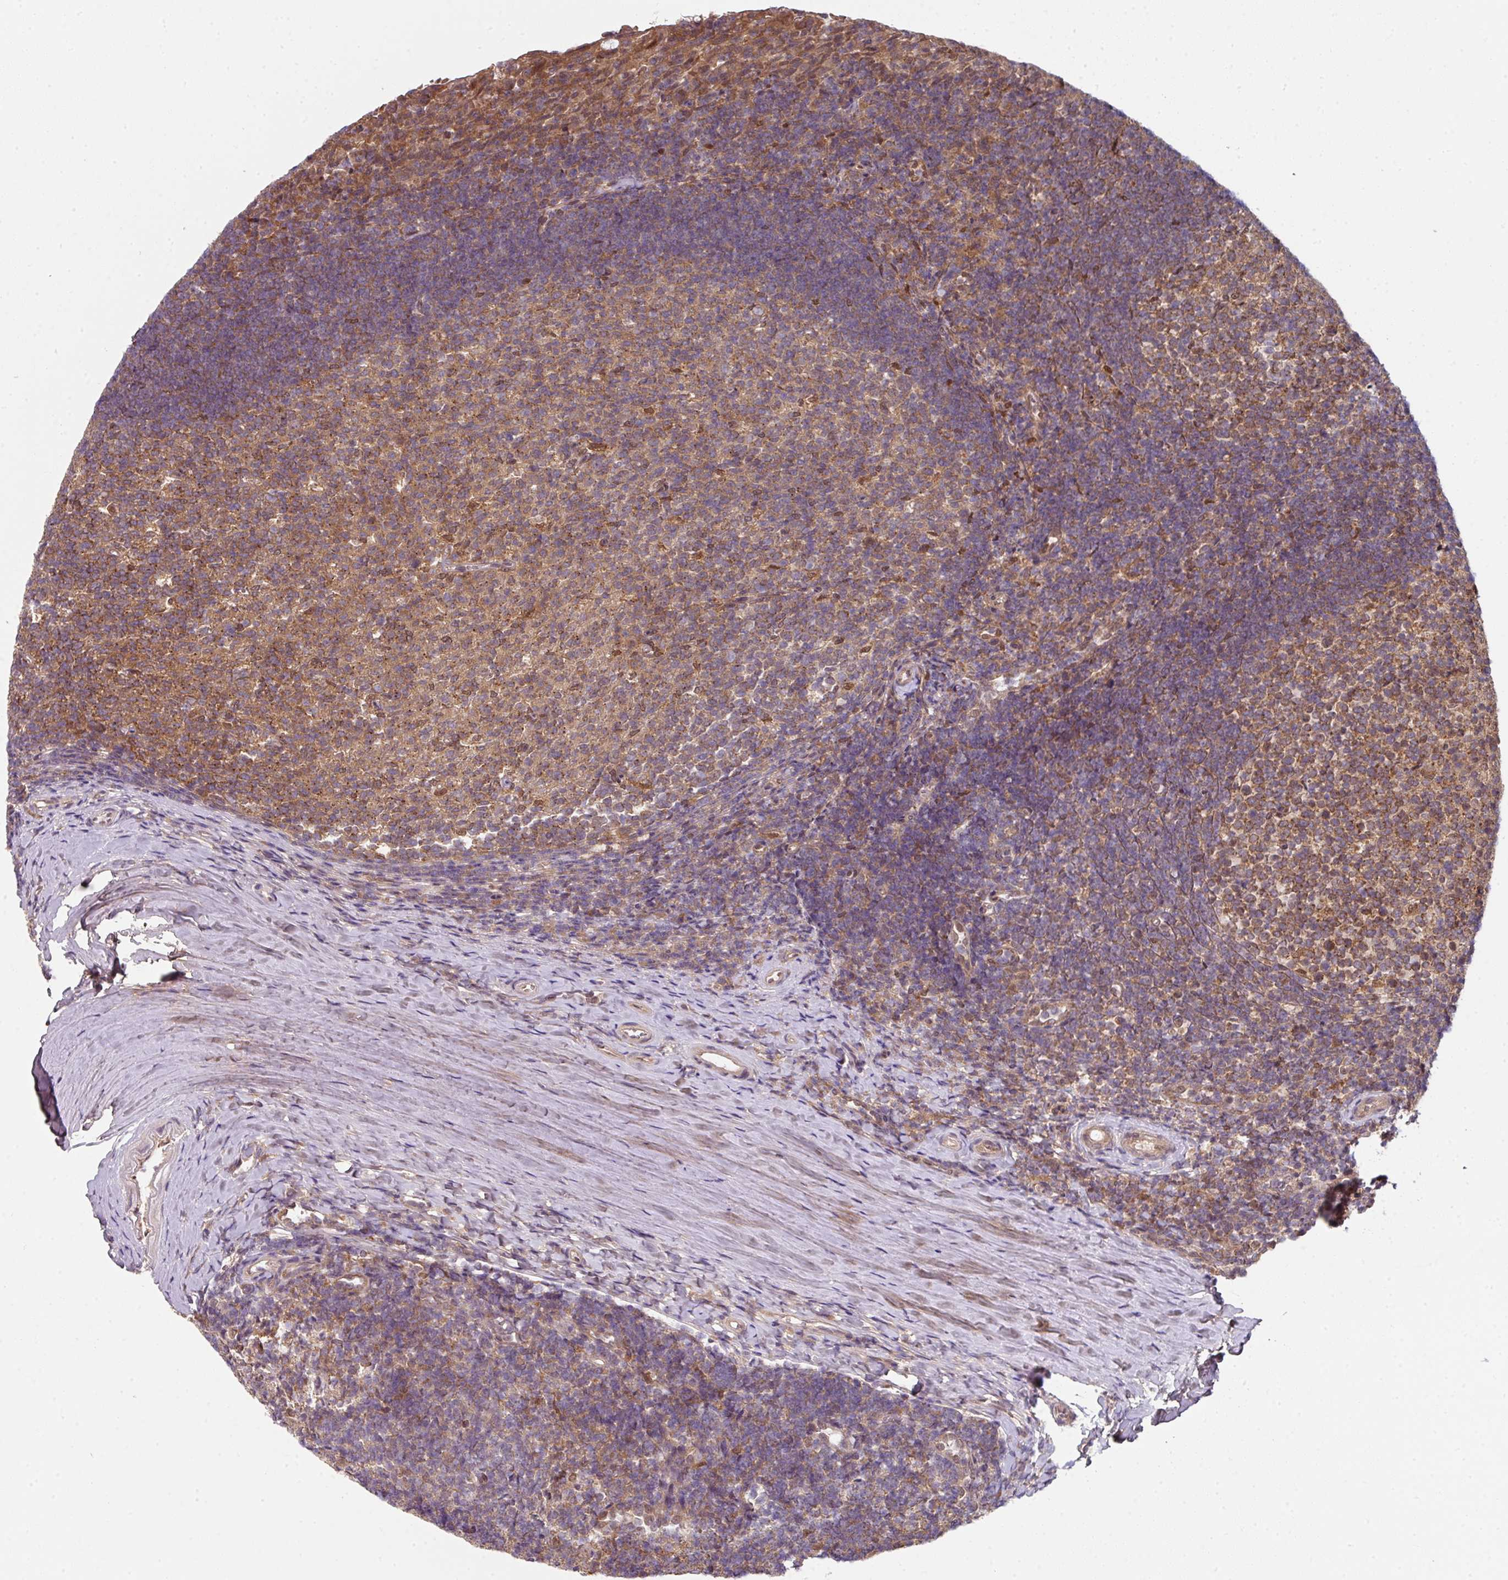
{"staining": {"intensity": "moderate", "quantity": ">75%", "location": "cytoplasmic/membranous"}, "tissue": "tonsil", "cell_type": "Germinal center cells", "image_type": "normal", "snomed": [{"axis": "morphology", "description": "Normal tissue, NOS"}, {"axis": "topography", "description": "Tonsil"}], "caption": "Immunohistochemical staining of benign tonsil exhibits >75% levels of moderate cytoplasmic/membranous protein positivity in approximately >75% of germinal center cells.", "gene": "CAMLG", "patient": {"sex": "female", "age": 10}}